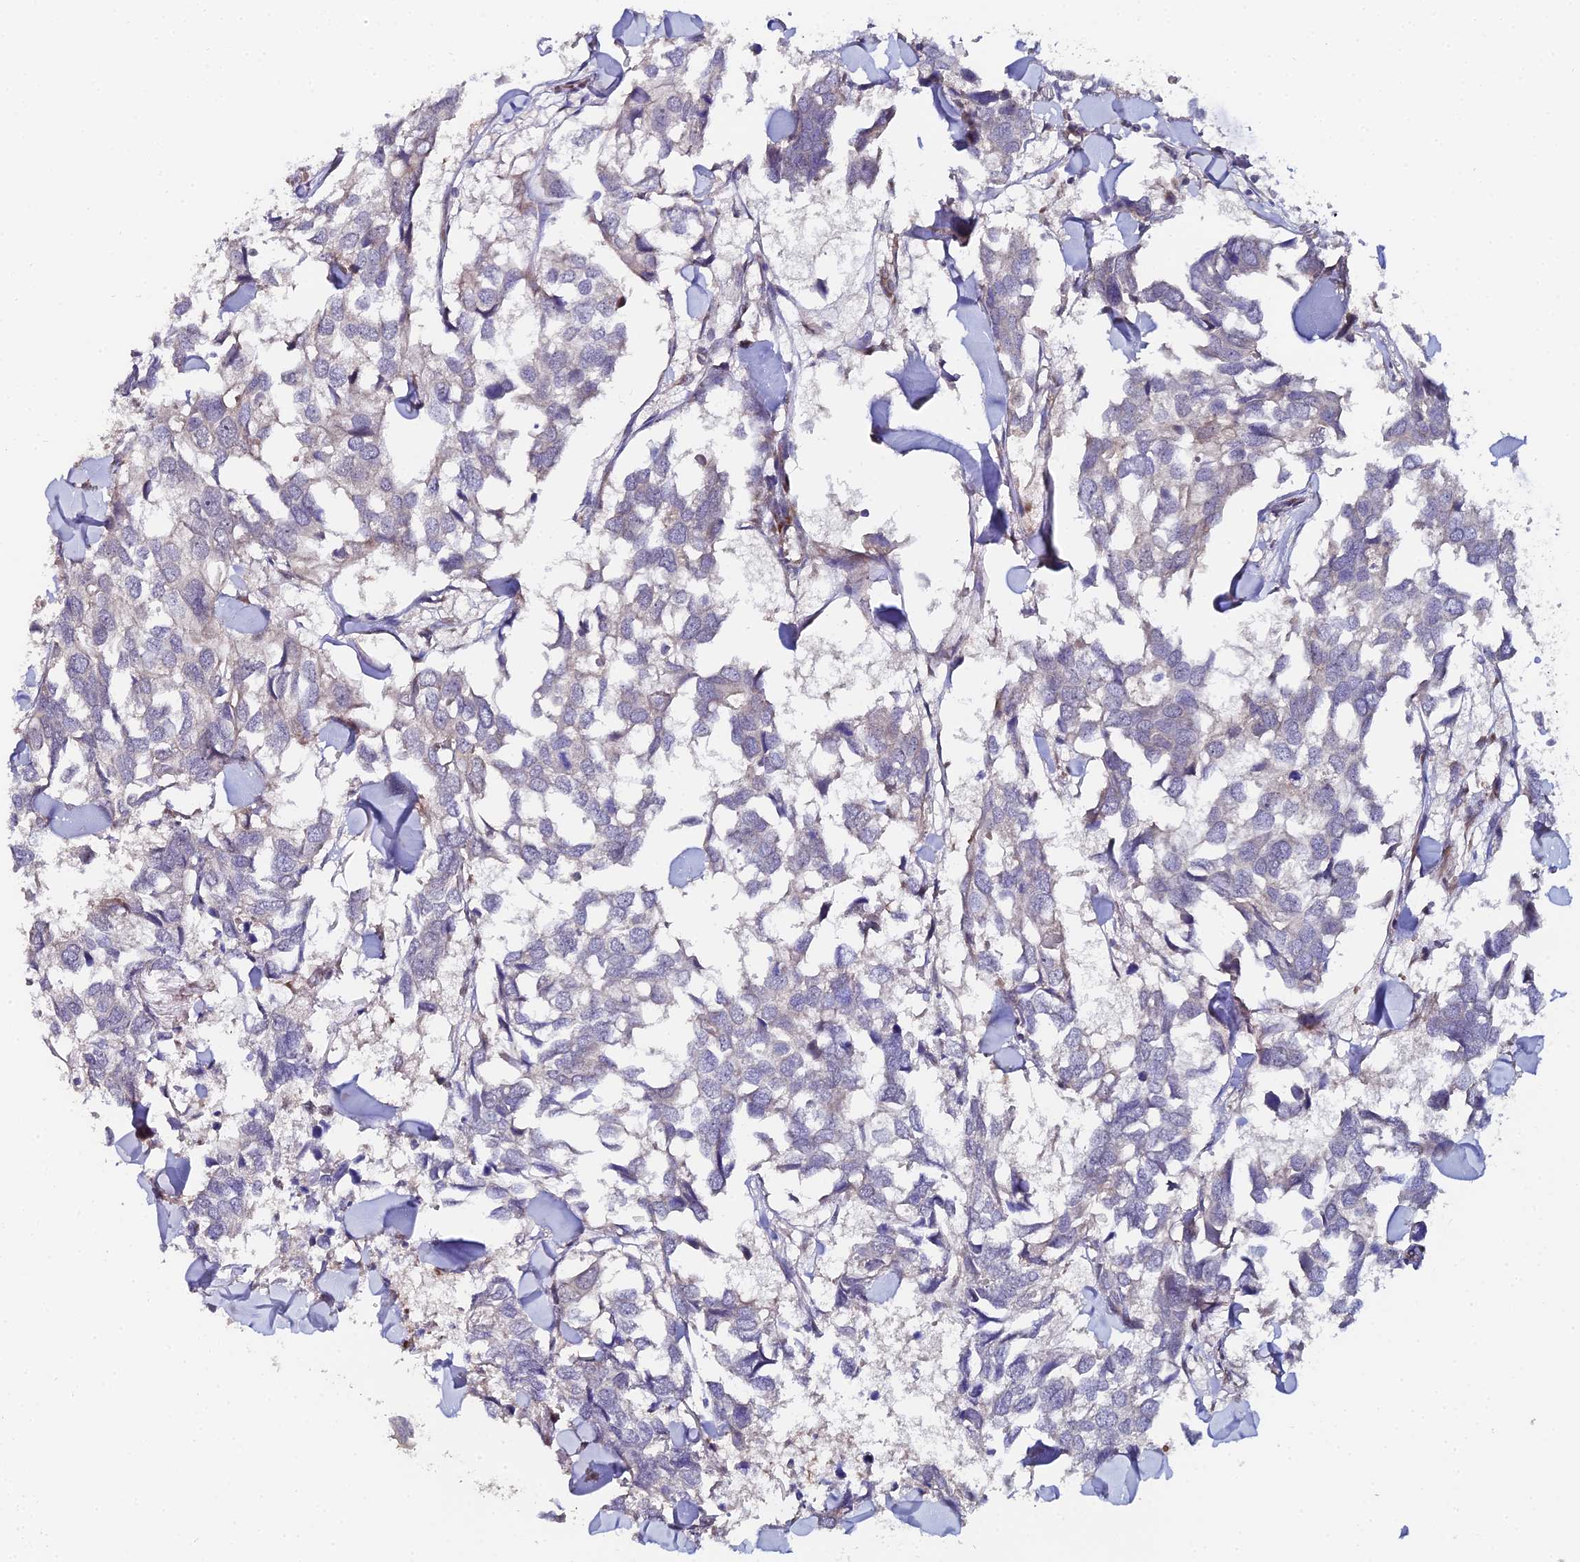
{"staining": {"intensity": "negative", "quantity": "none", "location": "none"}, "tissue": "breast cancer", "cell_type": "Tumor cells", "image_type": "cancer", "snomed": [{"axis": "morphology", "description": "Duct carcinoma"}, {"axis": "topography", "description": "Breast"}], "caption": "Tumor cells are negative for brown protein staining in breast cancer. The staining is performed using DAB (3,3'-diaminobenzidine) brown chromogen with nuclei counter-stained in using hematoxylin.", "gene": "C4orf19", "patient": {"sex": "female", "age": 83}}